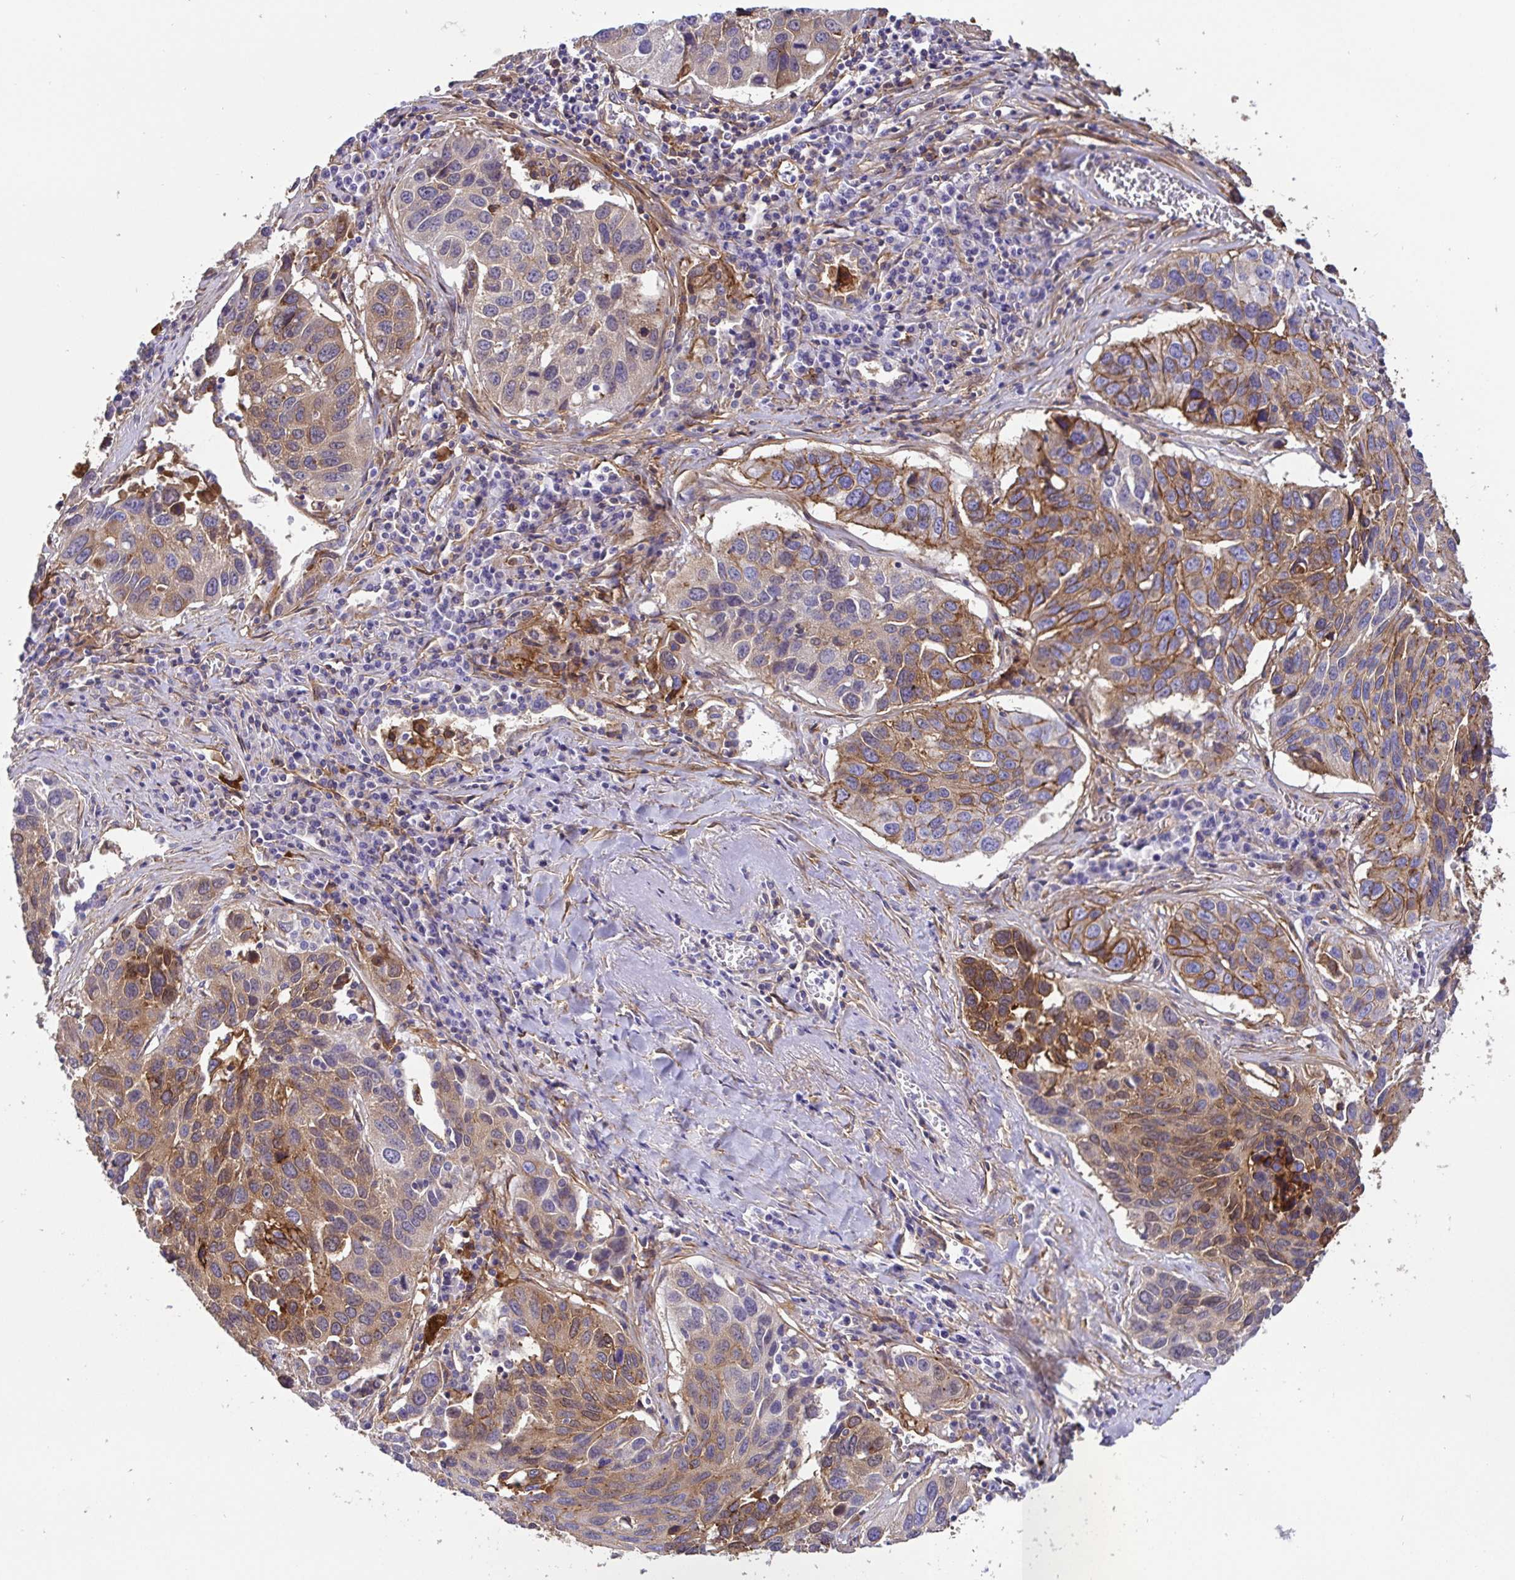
{"staining": {"intensity": "moderate", "quantity": "25%-75%", "location": "cytoplasmic/membranous"}, "tissue": "lung cancer", "cell_type": "Tumor cells", "image_type": "cancer", "snomed": [{"axis": "morphology", "description": "Squamous cell carcinoma, NOS"}, {"axis": "topography", "description": "Lung"}], "caption": "The immunohistochemical stain shows moderate cytoplasmic/membranous staining in tumor cells of lung squamous cell carcinoma tissue.", "gene": "ANXA2", "patient": {"sex": "female", "age": 61}}